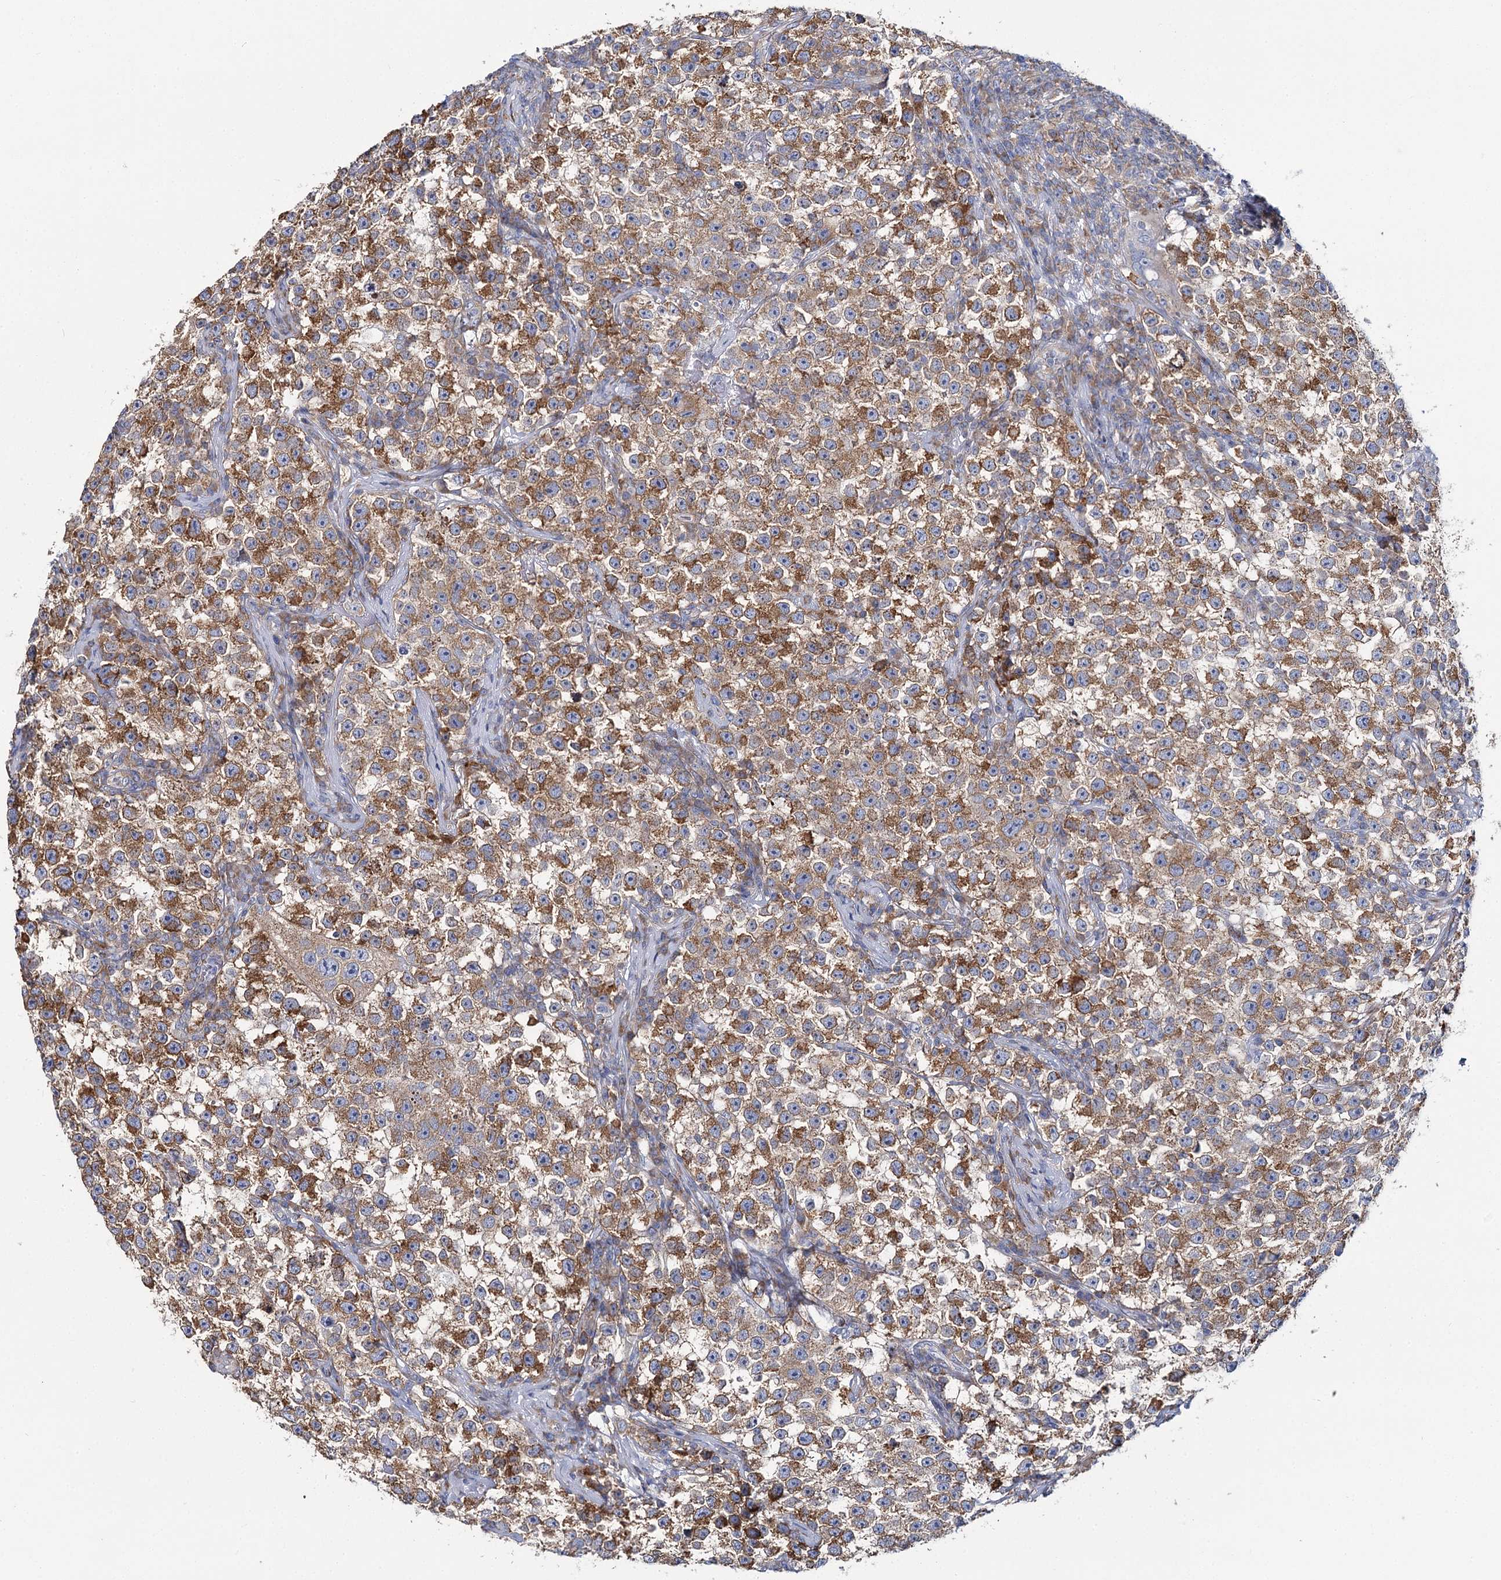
{"staining": {"intensity": "moderate", "quantity": ">75%", "location": "cytoplasmic/membranous"}, "tissue": "testis cancer", "cell_type": "Tumor cells", "image_type": "cancer", "snomed": [{"axis": "morphology", "description": "Seminoma, NOS"}, {"axis": "topography", "description": "Testis"}], "caption": "A high-resolution micrograph shows IHC staining of testis cancer (seminoma), which reveals moderate cytoplasmic/membranous positivity in about >75% of tumor cells.", "gene": "THUMPD3", "patient": {"sex": "male", "age": 22}}